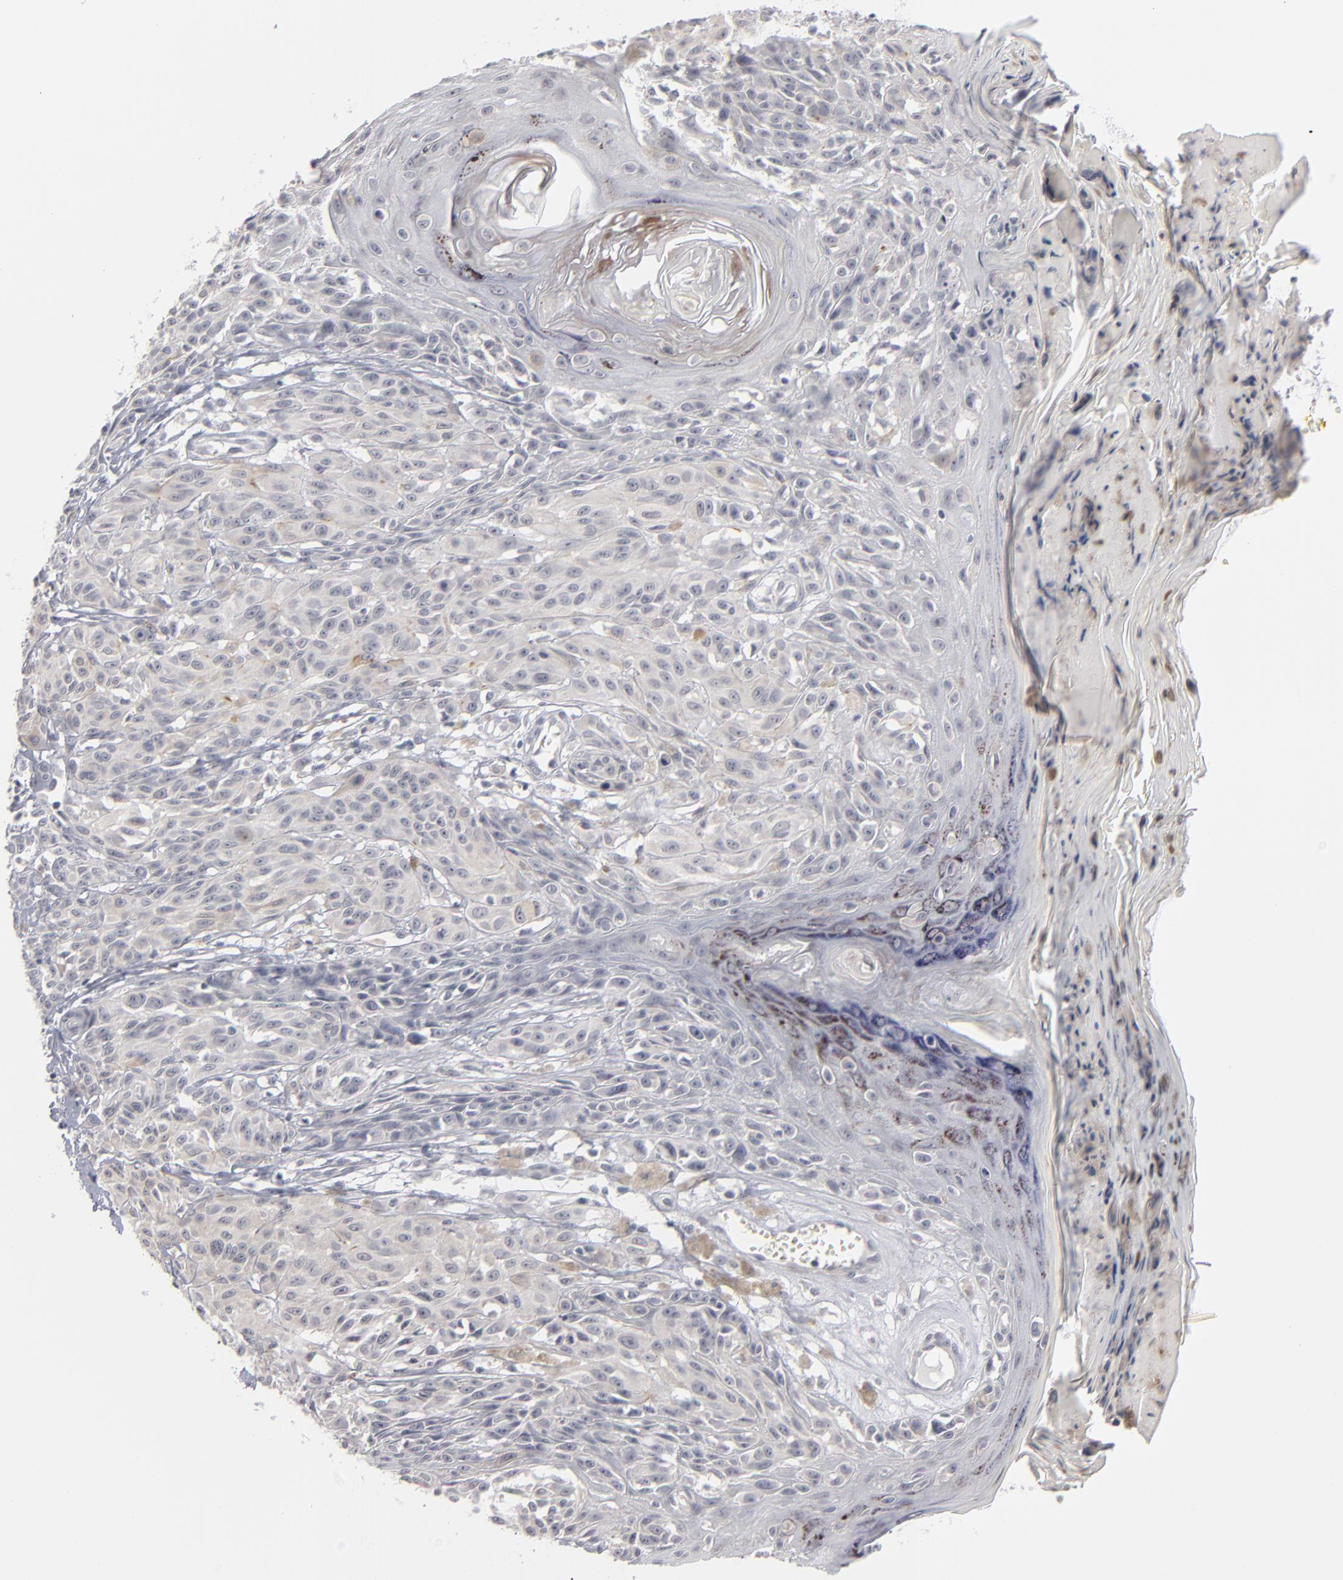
{"staining": {"intensity": "negative", "quantity": "none", "location": "none"}, "tissue": "melanoma", "cell_type": "Tumor cells", "image_type": "cancer", "snomed": [{"axis": "morphology", "description": "Malignant melanoma, NOS"}, {"axis": "topography", "description": "Skin"}], "caption": "High power microscopy micrograph of an immunohistochemistry (IHC) photomicrograph of melanoma, revealing no significant expression in tumor cells.", "gene": "KIAA1210", "patient": {"sex": "female", "age": 77}}